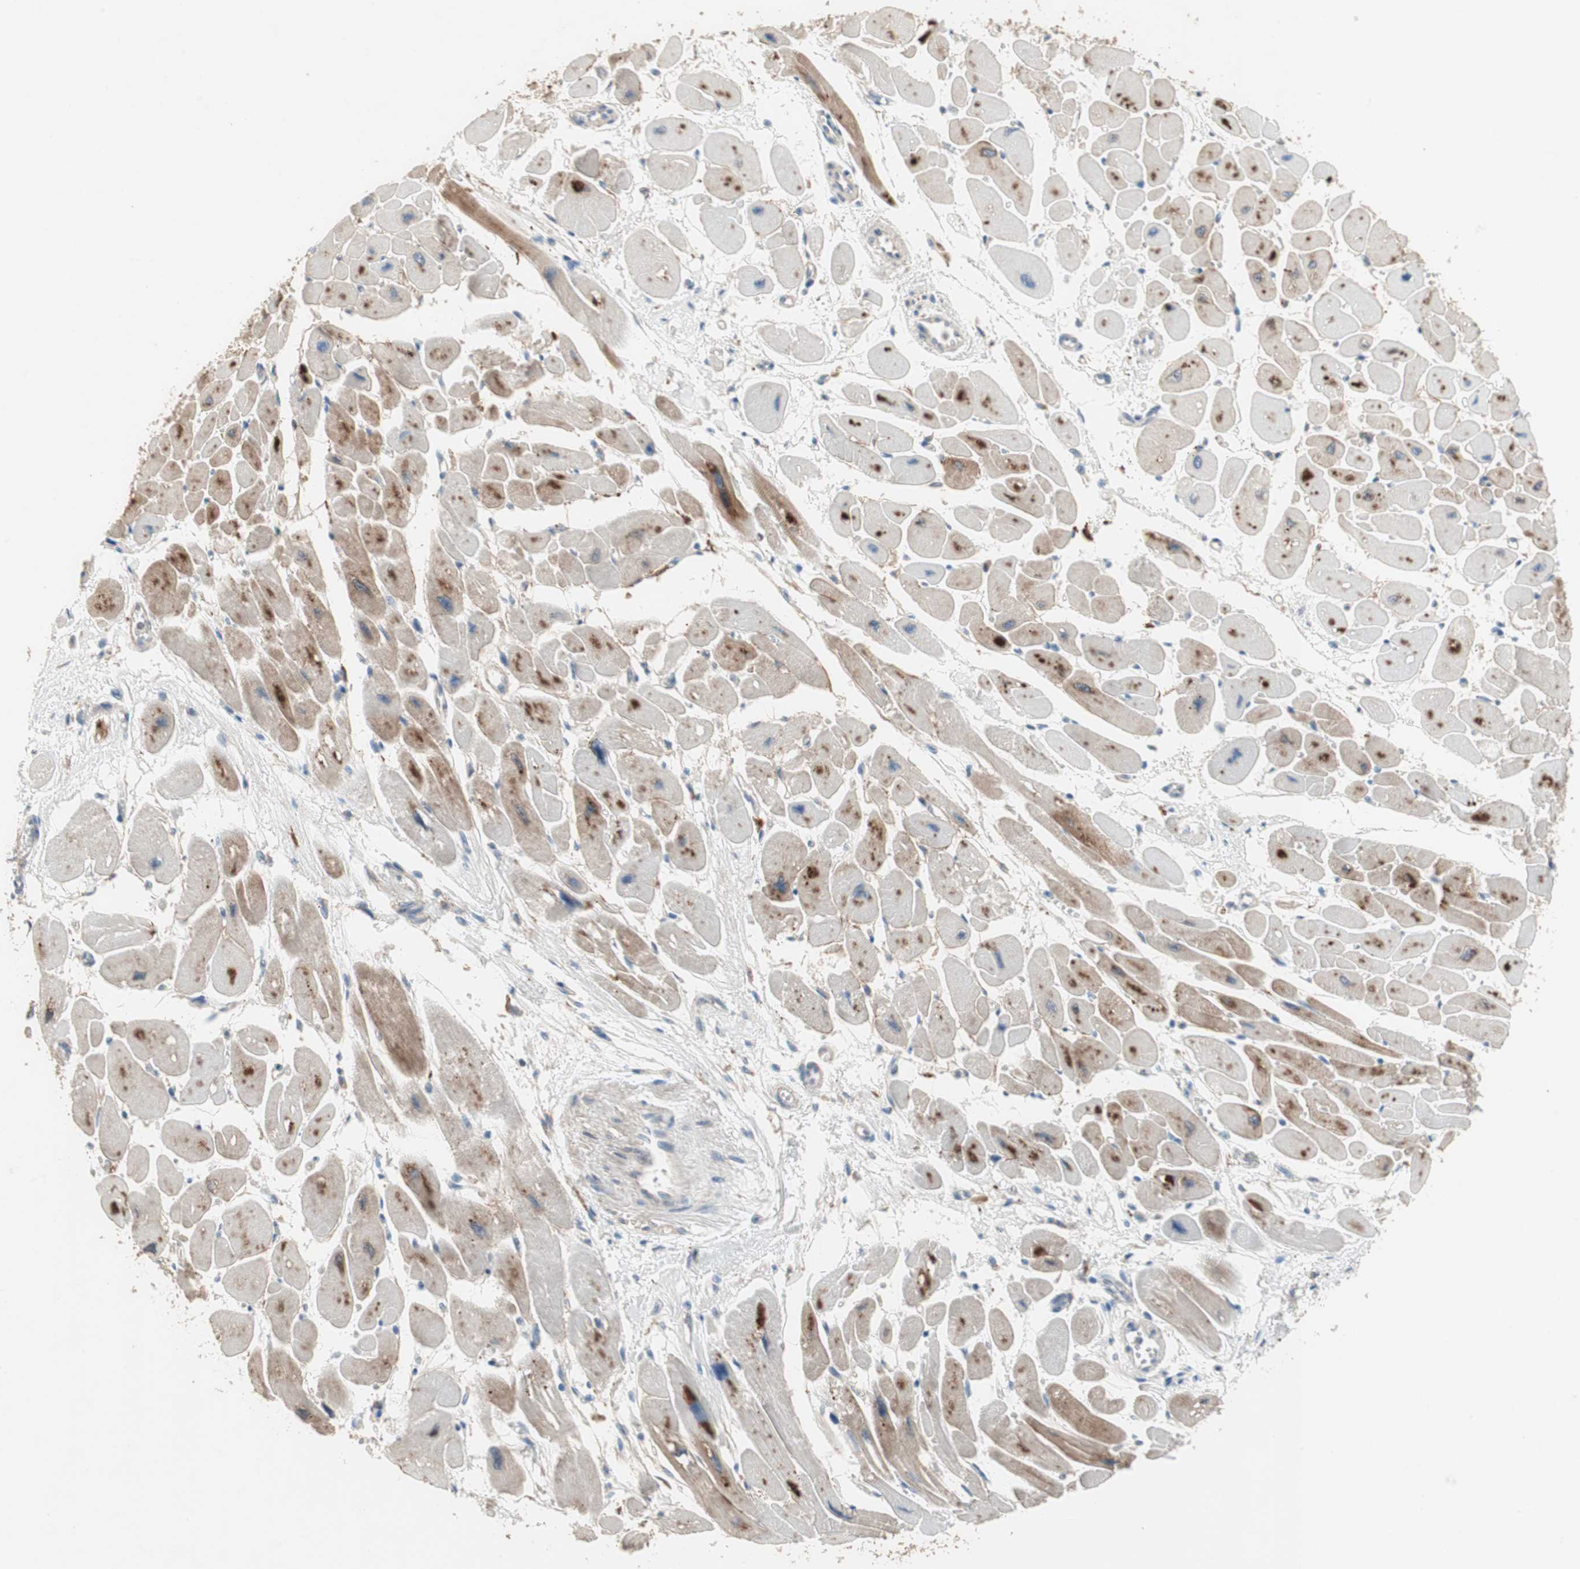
{"staining": {"intensity": "weak", "quantity": ">75%", "location": "cytoplasmic/membranous"}, "tissue": "heart muscle", "cell_type": "Cardiomyocytes", "image_type": "normal", "snomed": [{"axis": "morphology", "description": "Normal tissue, NOS"}, {"axis": "topography", "description": "Heart"}], "caption": "DAB immunohistochemical staining of benign heart muscle reveals weak cytoplasmic/membranous protein staining in approximately >75% of cardiomyocytes.", "gene": "GART", "patient": {"sex": "female", "age": 54}}